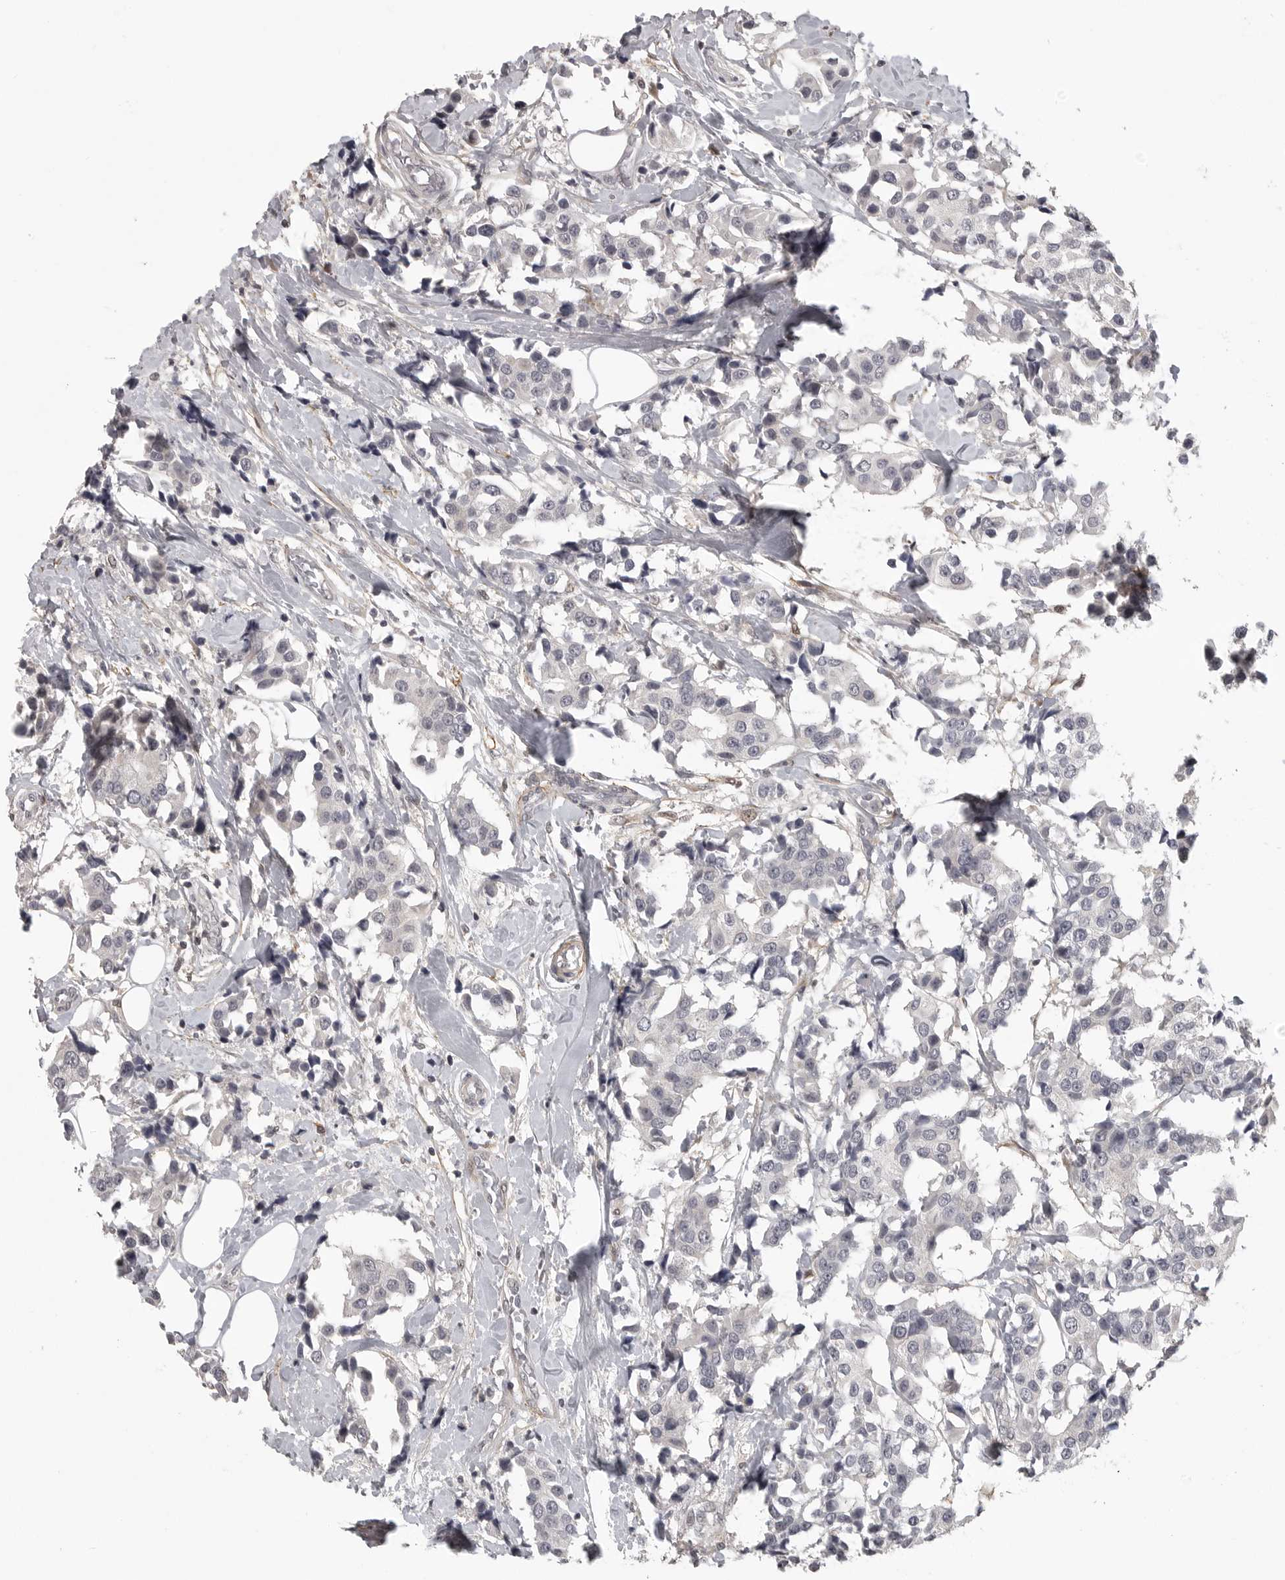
{"staining": {"intensity": "negative", "quantity": "none", "location": "none"}, "tissue": "breast cancer", "cell_type": "Tumor cells", "image_type": "cancer", "snomed": [{"axis": "morphology", "description": "Normal tissue, NOS"}, {"axis": "morphology", "description": "Duct carcinoma"}, {"axis": "topography", "description": "Breast"}], "caption": "Immunohistochemistry photomicrograph of human breast cancer (invasive ductal carcinoma) stained for a protein (brown), which reveals no expression in tumor cells.", "gene": "UROD", "patient": {"sex": "female", "age": 39}}